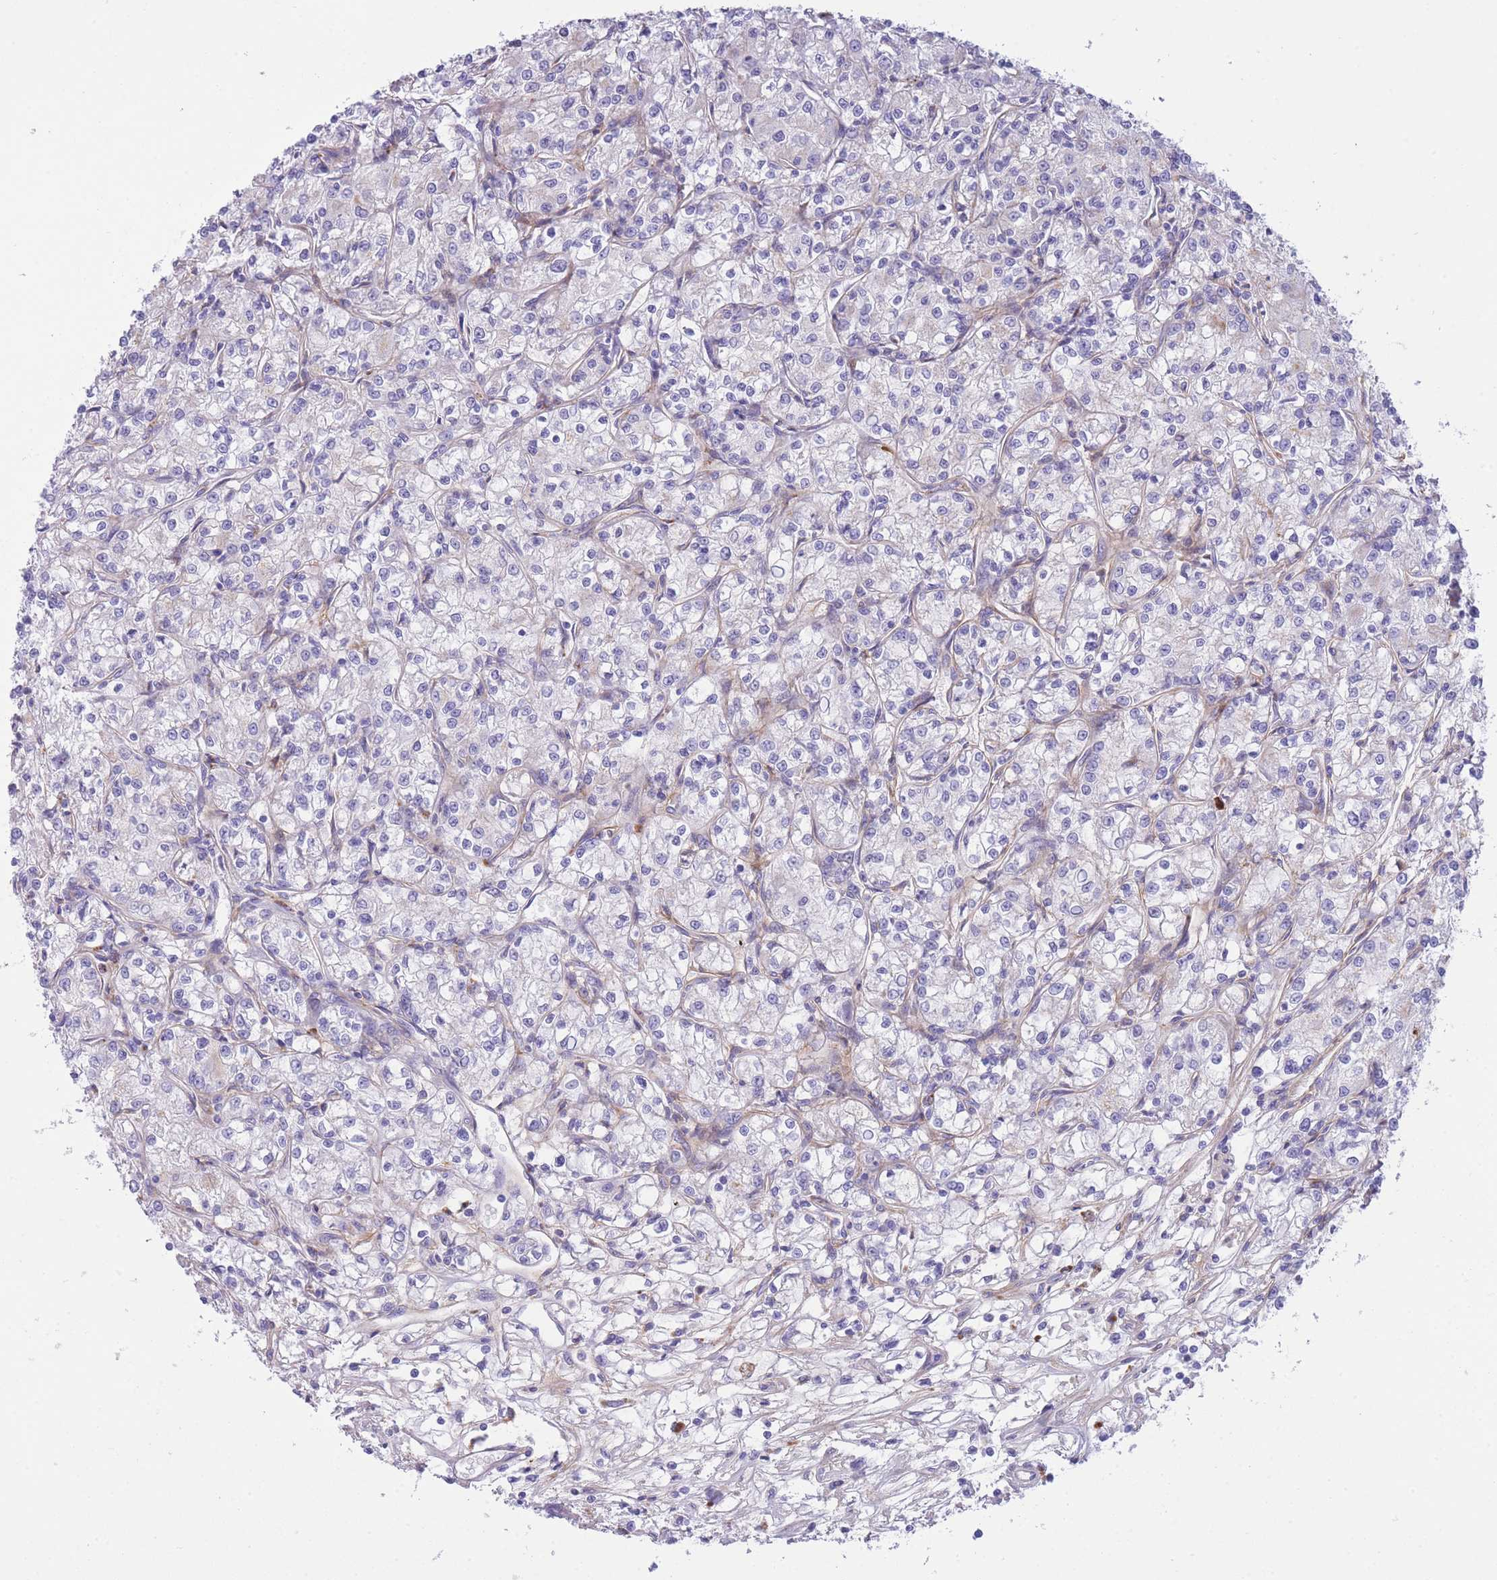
{"staining": {"intensity": "negative", "quantity": "none", "location": "none"}, "tissue": "renal cancer", "cell_type": "Tumor cells", "image_type": "cancer", "snomed": [{"axis": "morphology", "description": "Adenocarcinoma, NOS"}, {"axis": "topography", "description": "Kidney"}], "caption": "Tumor cells show no significant positivity in renal cancer (adenocarcinoma).", "gene": "PLBD1", "patient": {"sex": "female", "age": 59}}